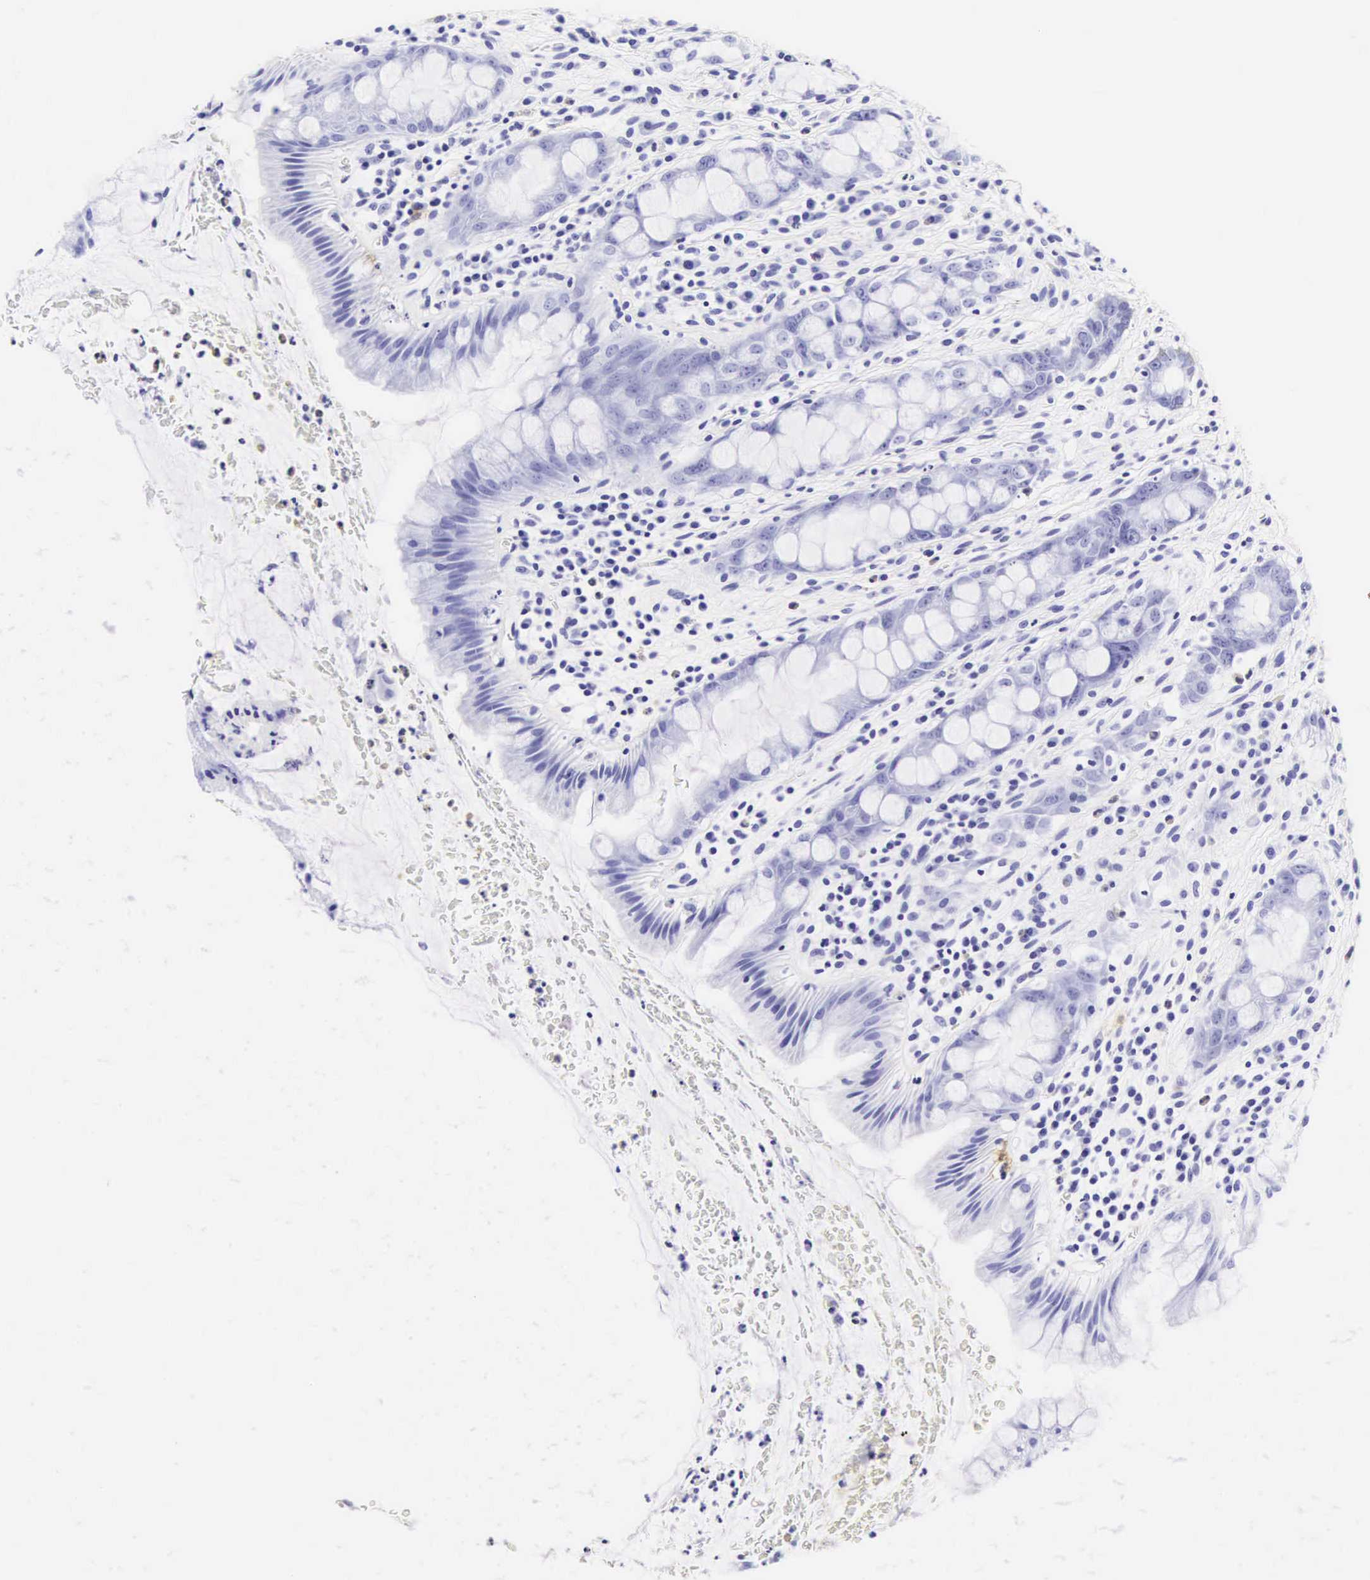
{"staining": {"intensity": "negative", "quantity": "none", "location": "none"}, "tissue": "rectum", "cell_type": "Glandular cells", "image_type": "normal", "snomed": [{"axis": "morphology", "description": "Normal tissue, NOS"}, {"axis": "topography", "description": "Rectum"}], "caption": "A high-resolution histopathology image shows immunohistochemistry staining of normal rectum, which demonstrates no significant staining in glandular cells. (DAB (3,3'-diaminobenzidine) immunohistochemistry, high magnification).", "gene": "CD1A", "patient": {"sex": "male", "age": 65}}